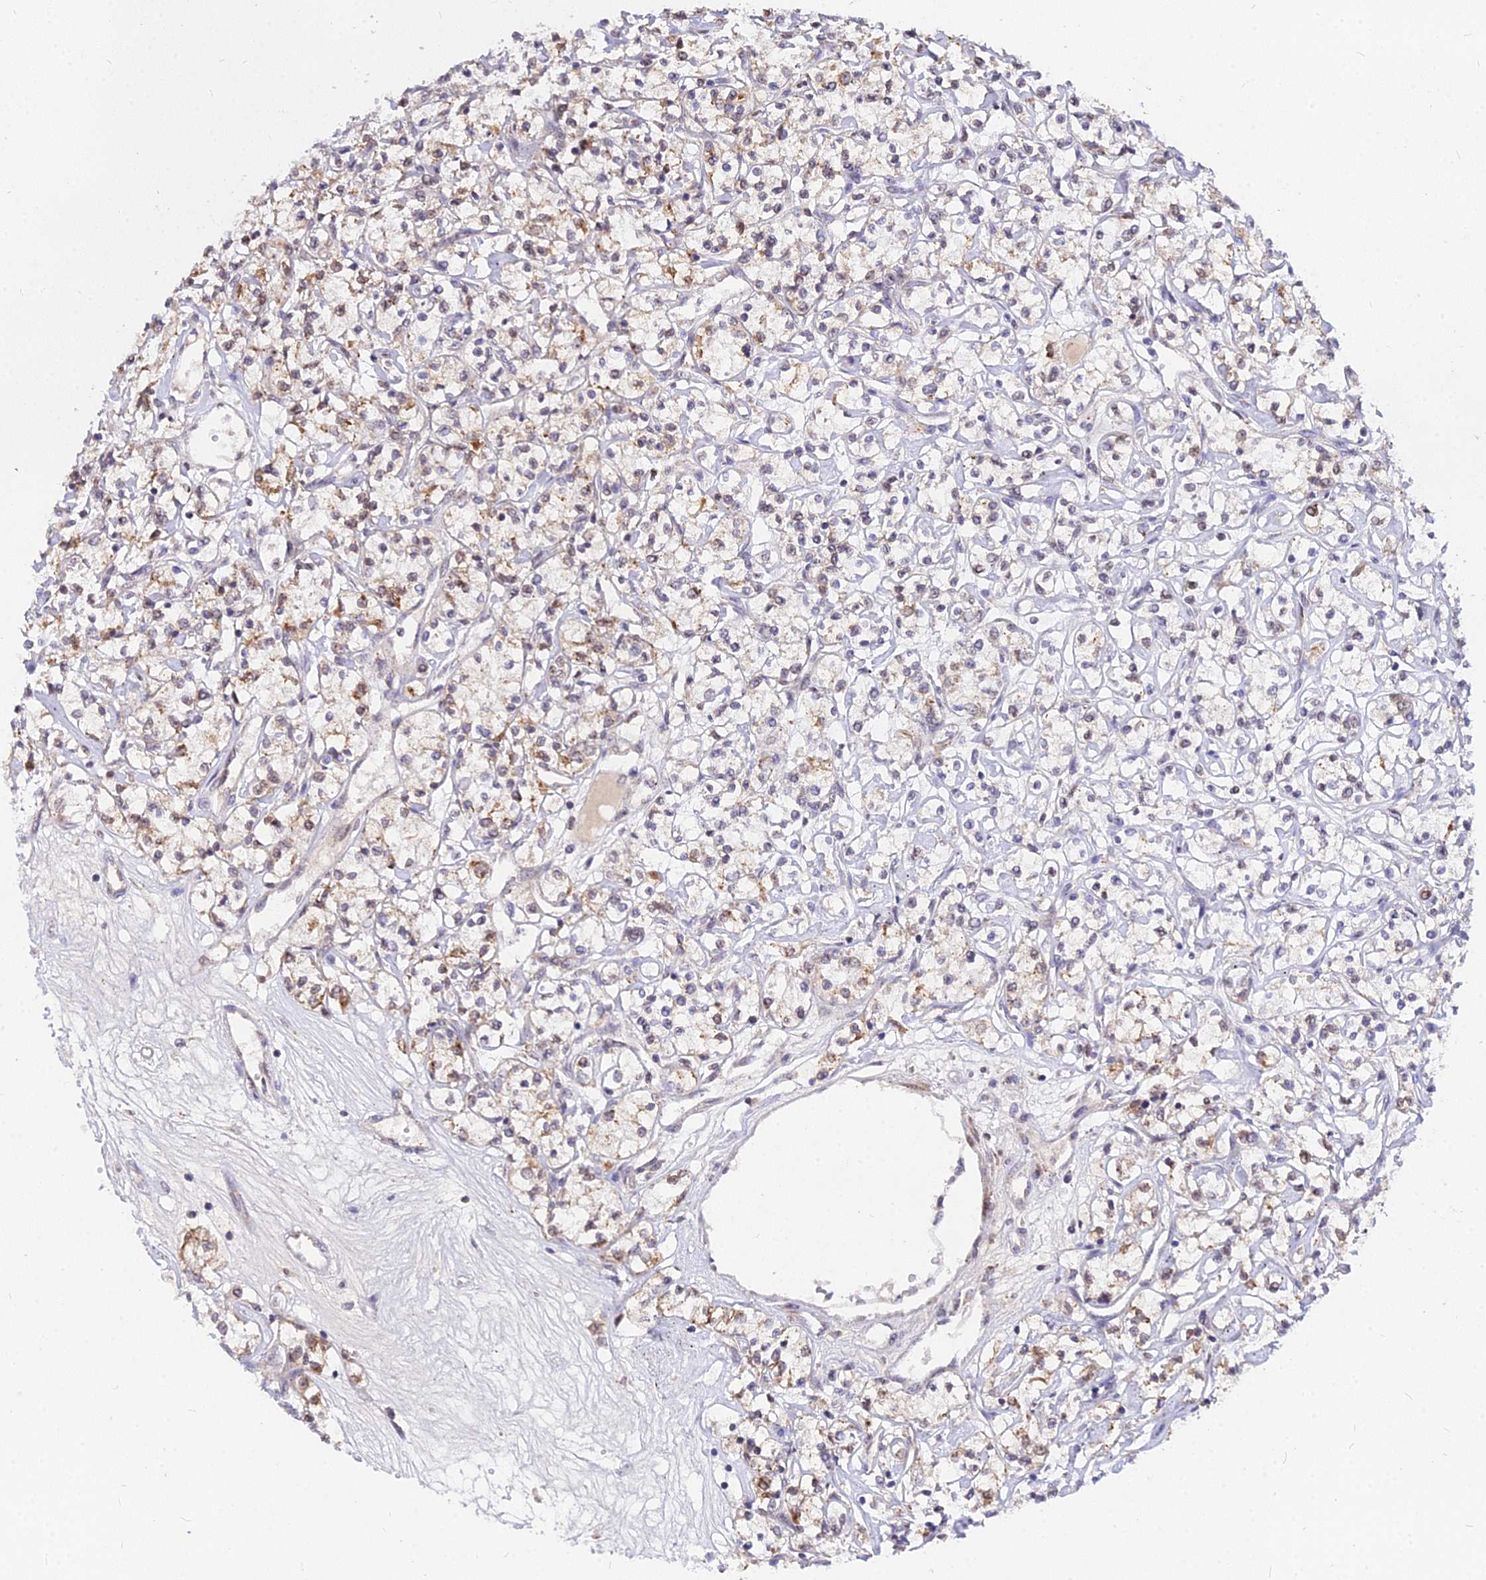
{"staining": {"intensity": "strong", "quantity": "25%-75%", "location": "cytoplasmic/membranous"}, "tissue": "renal cancer", "cell_type": "Tumor cells", "image_type": "cancer", "snomed": [{"axis": "morphology", "description": "Adenocarcinoma, NOS"}, {"axis": "topography", "description": "Kidney"}], "caption": "The immunohistochemical stain shows strong cytoplasmic/membranous positivity in tumor cells of adenocarcinoma (renal) tissue.", "gene": "RNF121", "patient": {"sex": "female", "age": 59}}